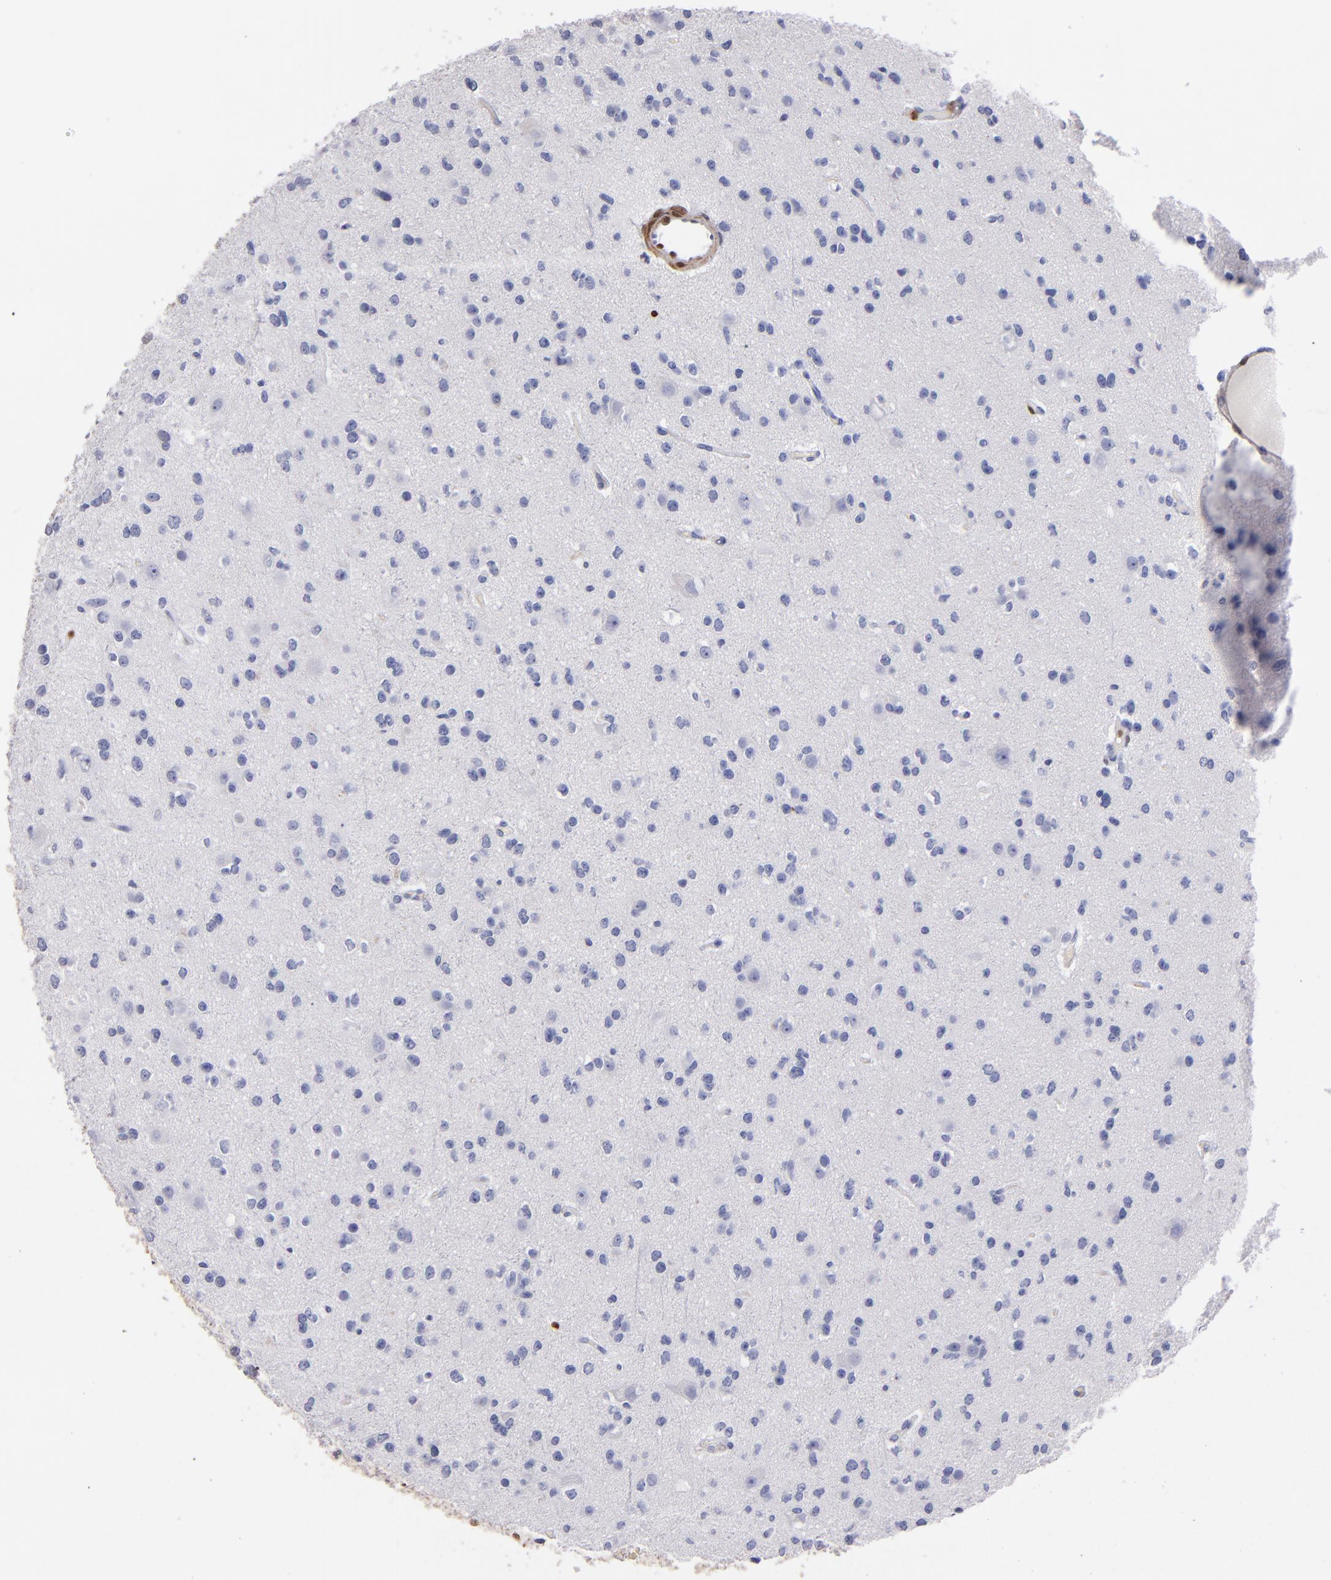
{"staining": {"intensity": "negative", "quantity": "none", "location": "none"}, "tissue": "glioma", "cell_type": "Tumor cells", "image_type": "cancer", "snomed": [{"axis": "morphology", "description": "Glioma, malignant, Low grade"}, {"axis": "topography", "description": "Brain"}], "caption": "A high-resolution micrograph shows immunohistochemistry staining of glioma, which shows no significant expression in tumor cells. The staining is performed using DAB brown chromogen with nuclei counter-stained in using hematoxylin.", "gene": "S100A4", "patient": {"sex": "male", "age": 42}}